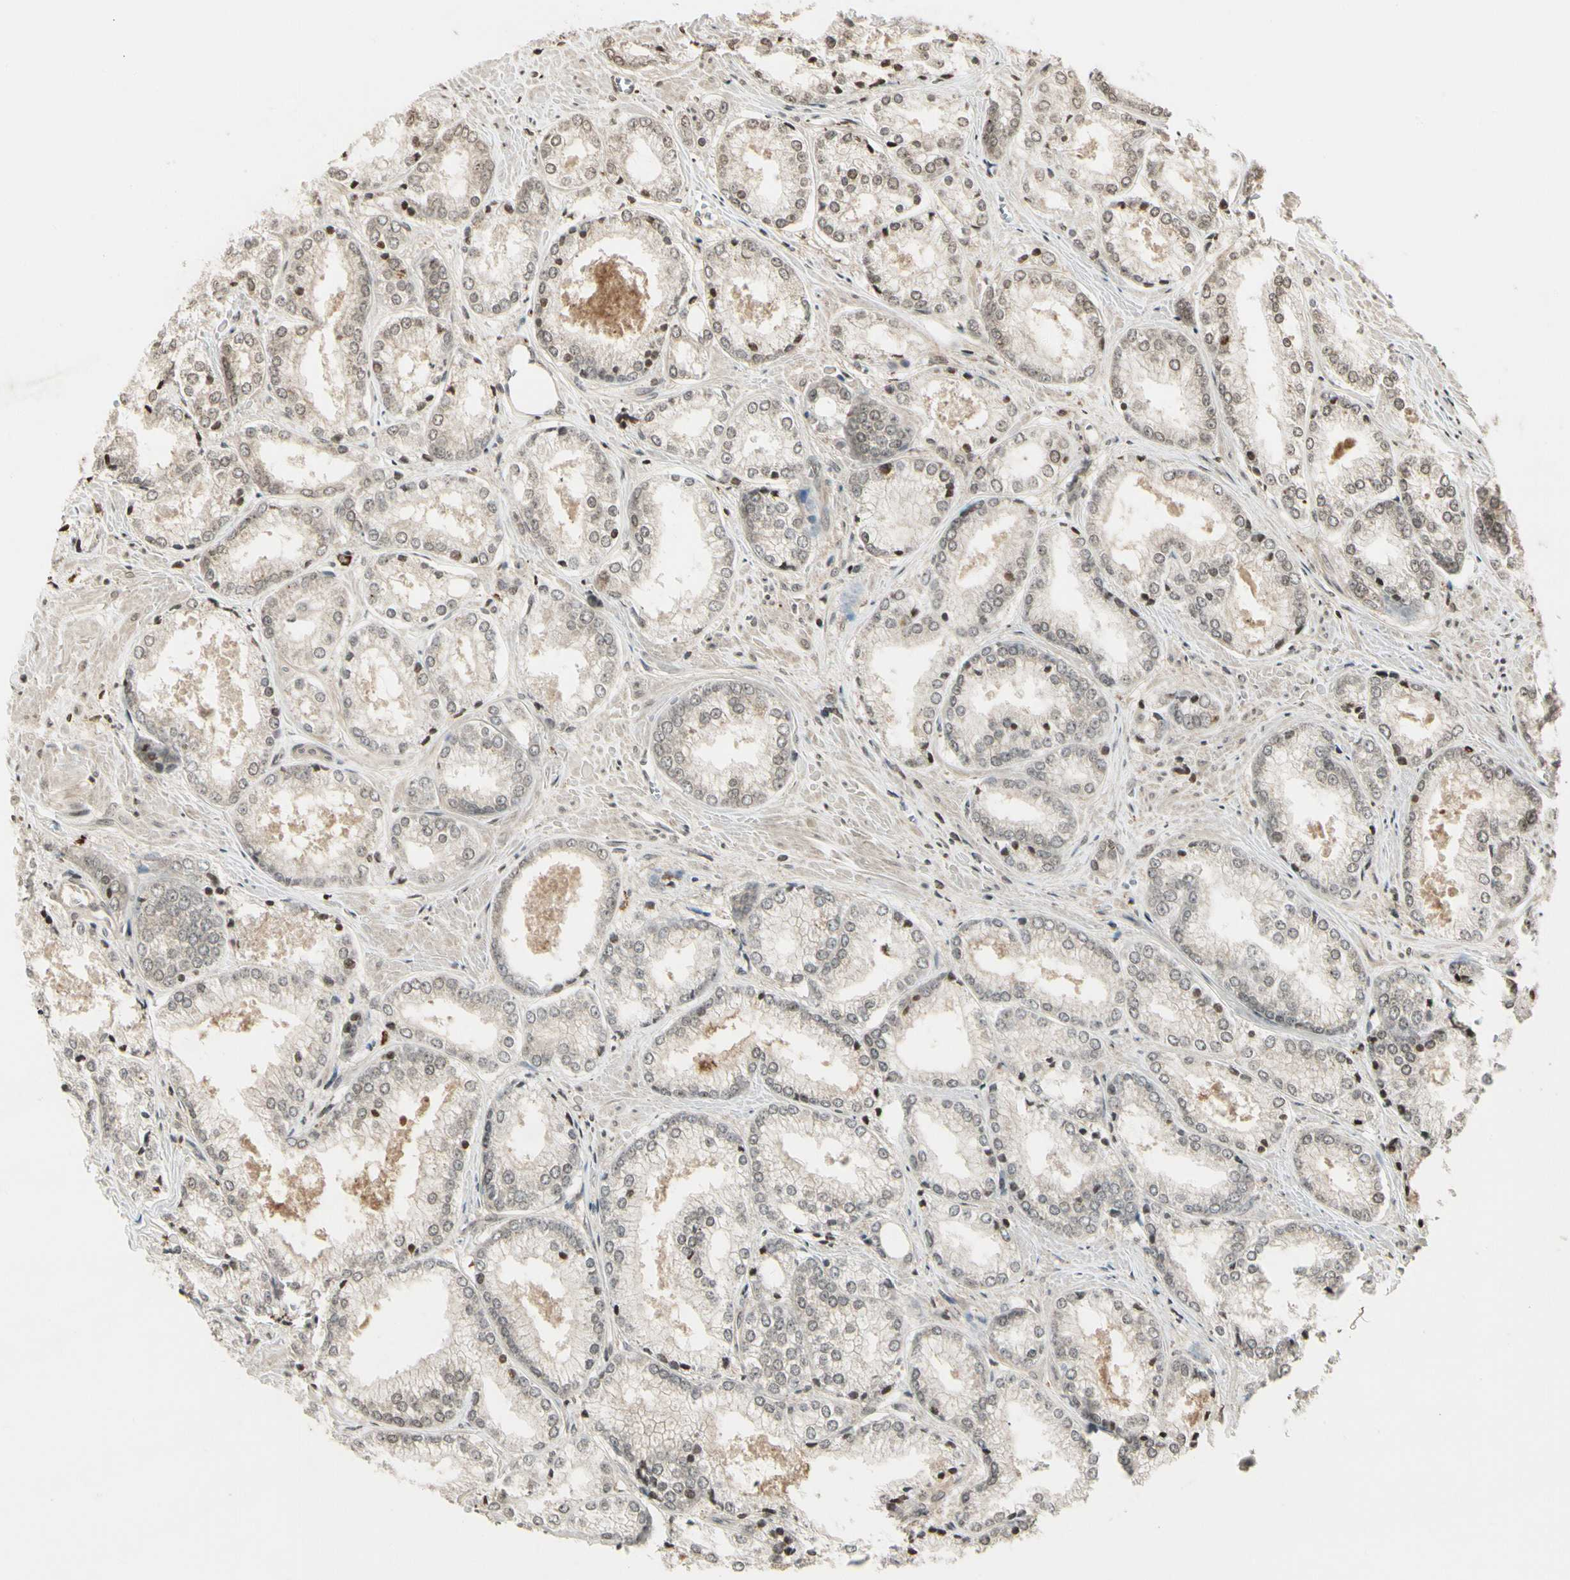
{"staining": {"intensity": "weak", "quantity": "<25%", "location": "cytoplasmic/membranous,nuclear"}, "tissue": "prostate cancer", "cell_type": "Tumor cells", "image_type": "cancer", "snomed": [{"axis": "morphology", "description": "Adenocarcinoma, Low grade"}, {"axis": "topography", "description": "Prostate"}], "caption": "The image reveals no significant positivity in tumor cells of prostate low-grade adenocarcinoma.", "gene": "EVC", "patient": {"sex": "male", "age": 64}}